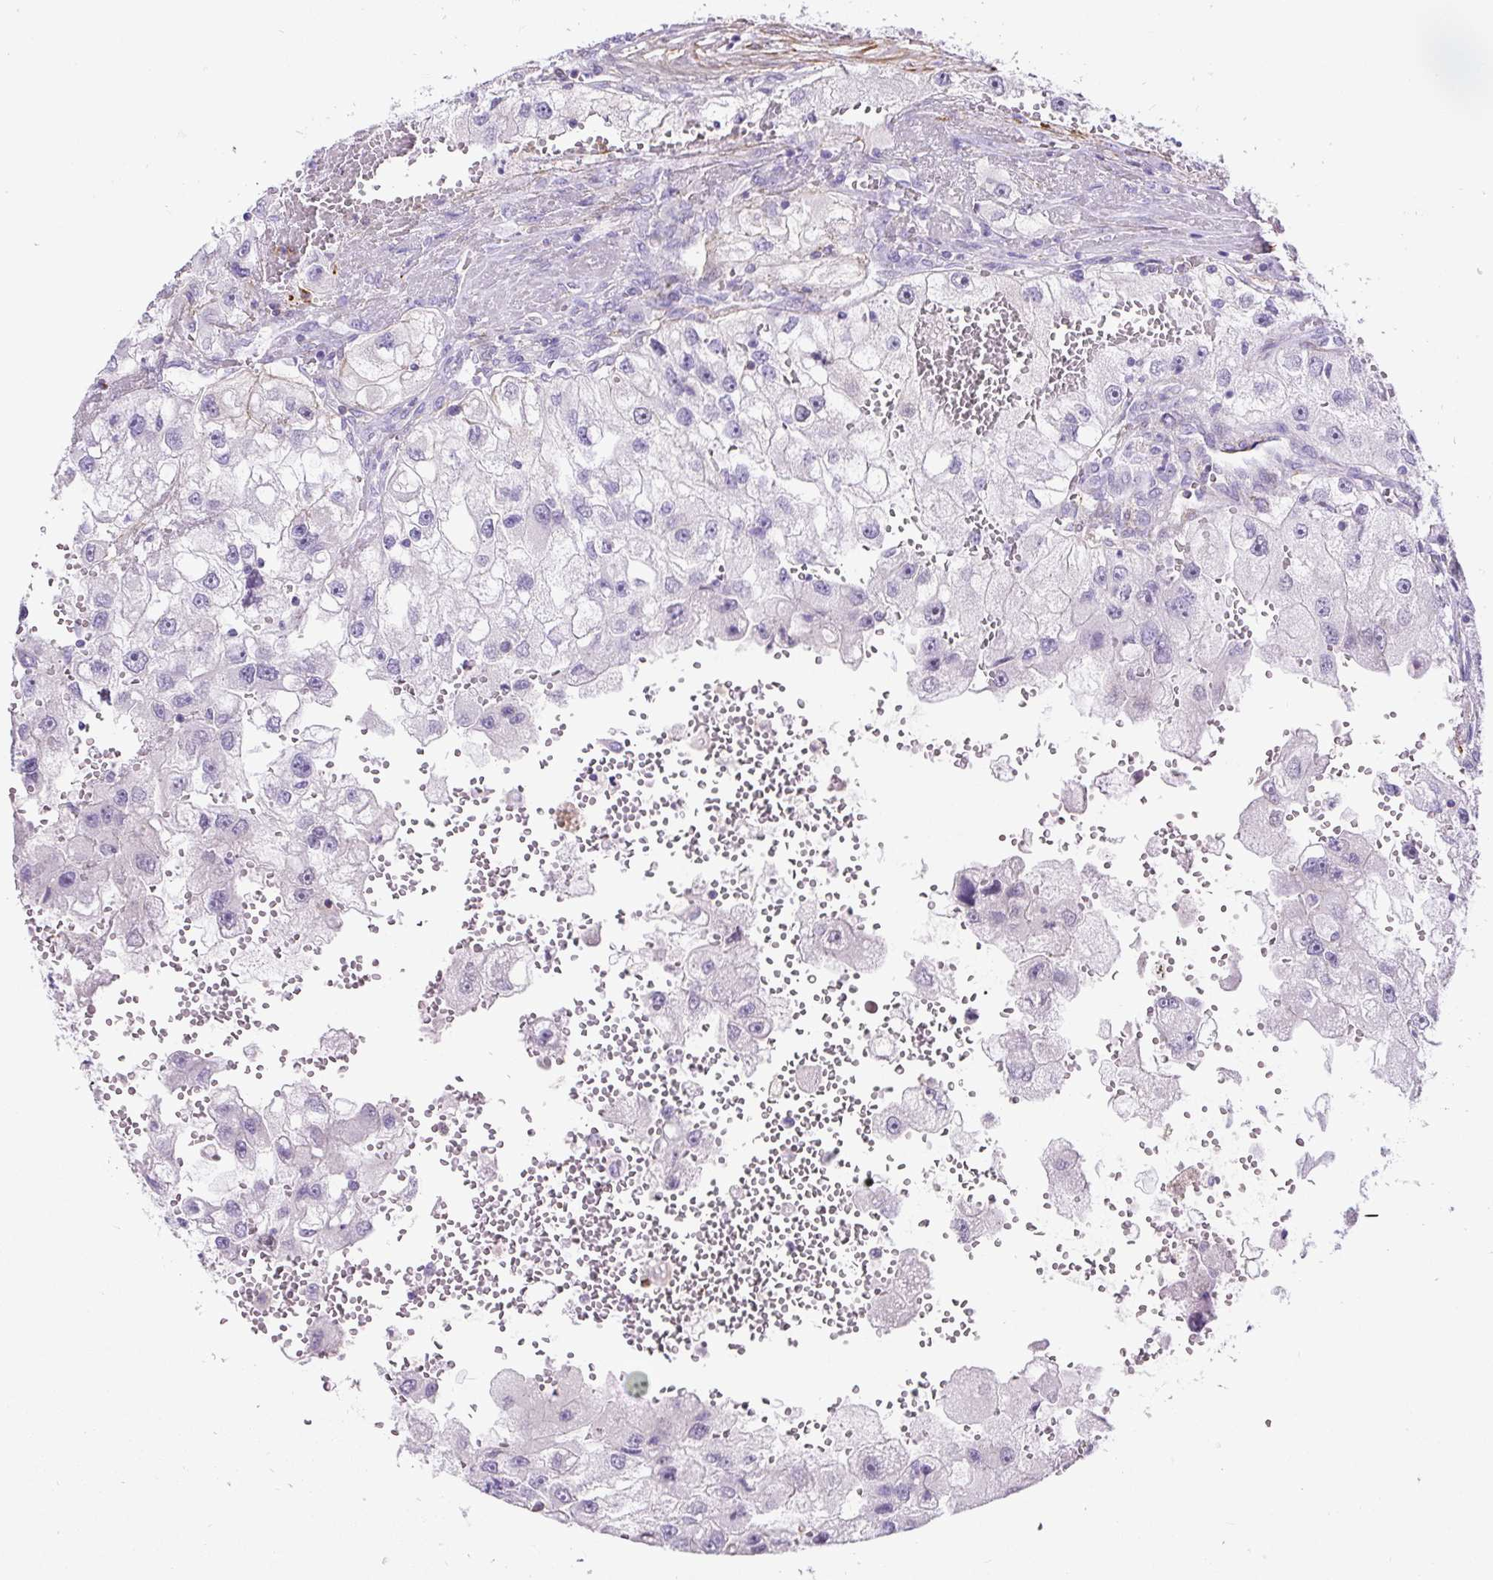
{"staining": {"intensity": "negative", "quantity": "none", "location": "none"}, "tissue": "renal cancer", "cell_type": "Tumor cells", "image_type": "cancer", "snomed": [{"axis": "morphology", "description": "Adenocarcinoma, NOS"}, {"axis": "topography", "description": "Kidney"}], "caption": "Adenocarcinoma (renal) was stained to show a protein in brown. There is no significant expression in tumor cells.", "gene": "B3GALT5", "patient": {"sex": "male", "age": 63}}